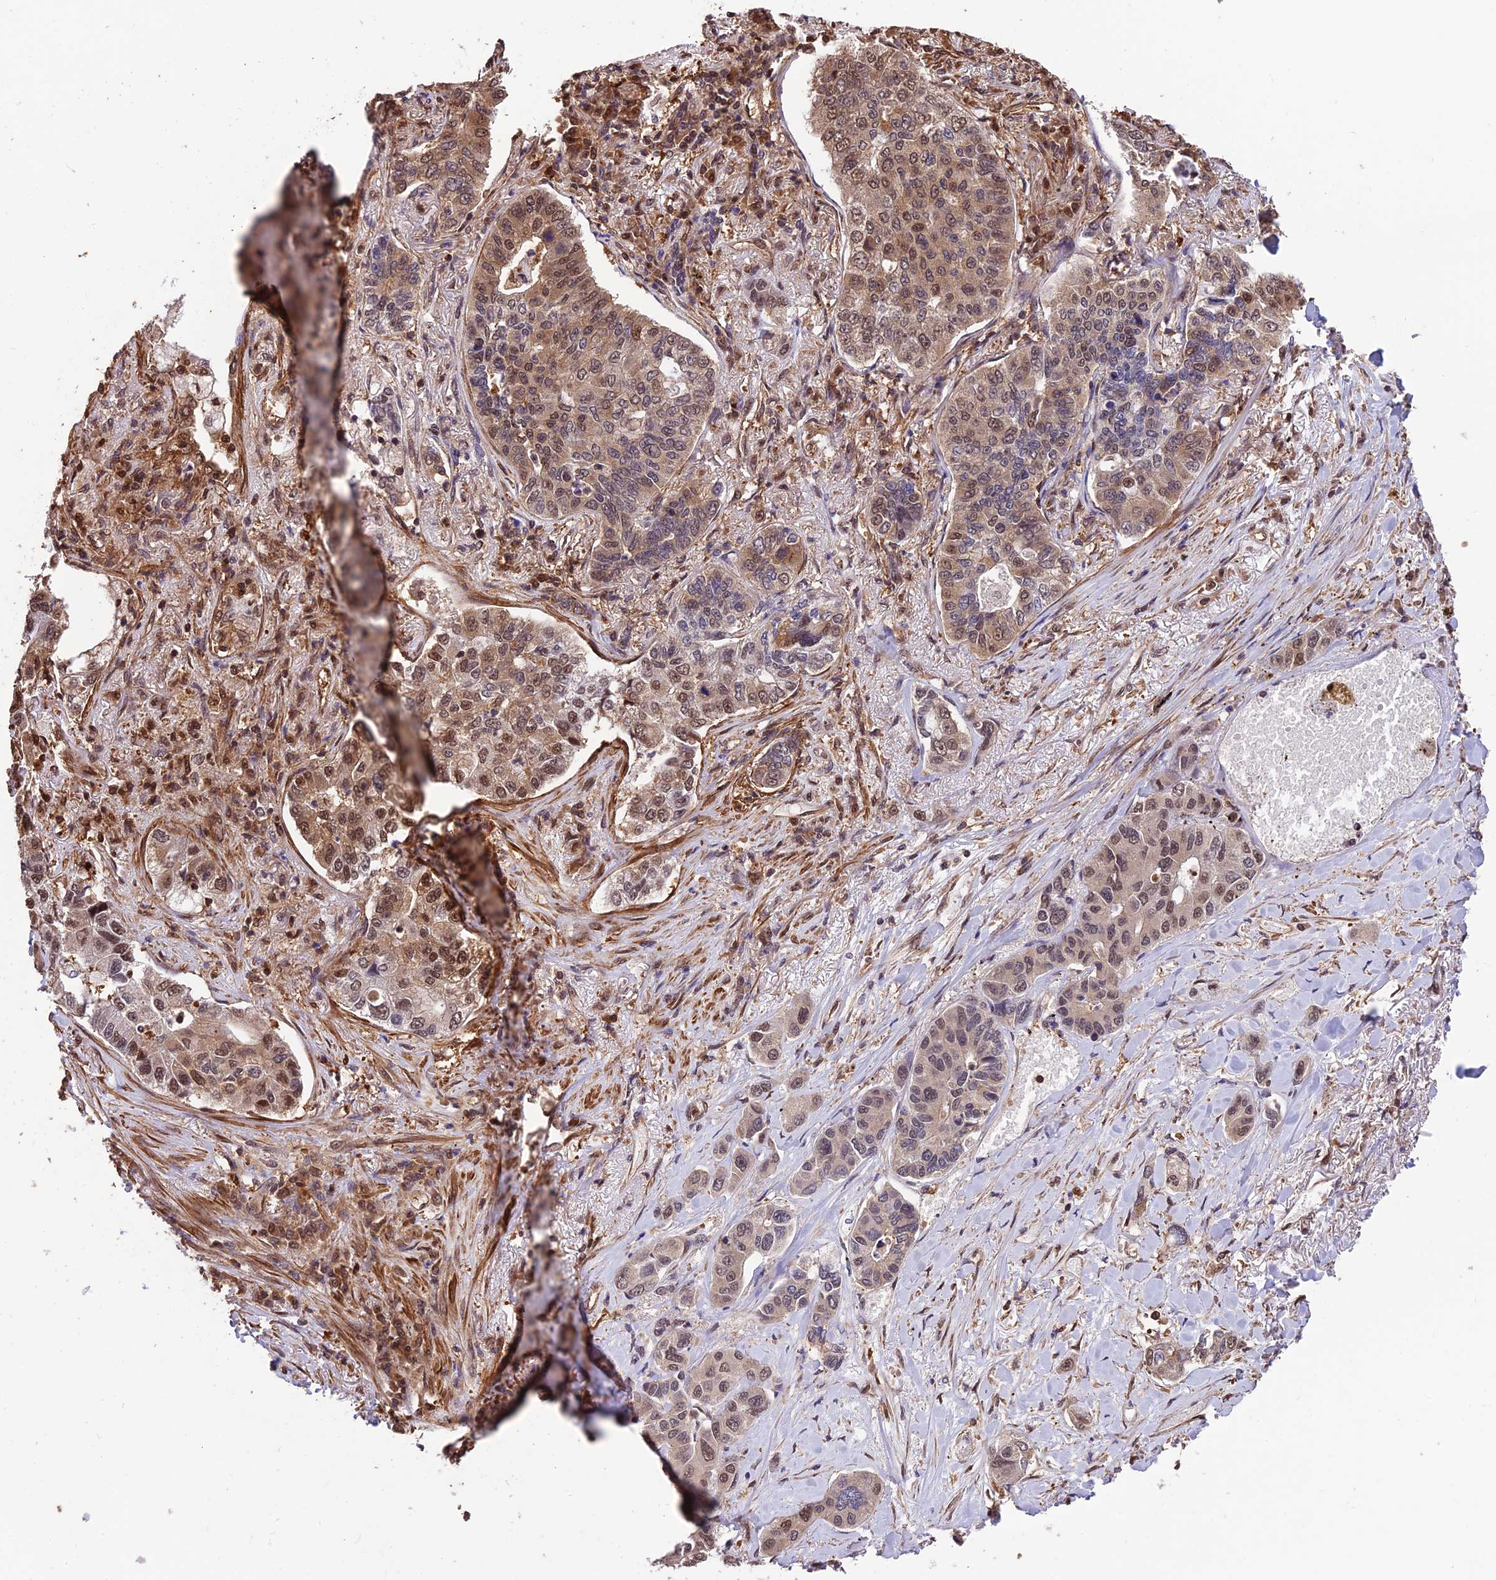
{"staining": {"intensity": "moderate", "quantity": ">75%", "location": "cytoplasmic/membranous,nuclear"}, "tissue": "lung cancer", "cell_type": "Tumor cells", "image_type": "cancer", "snomed": [{"axis": "morphology", "description": "Adenocarcinoma, NOS"}, {"axis": "topography", "description": "Lung"}], "caption": "IHC histopathology image of lung cancer stained for a protein (brown), which demonstrates medium levels of moderate cytoplasmic/membranous and nuclear expression in about >75% of tumor cells.", "gene": "PSMB3", "patient": {"sex": "male", "age": 49}}